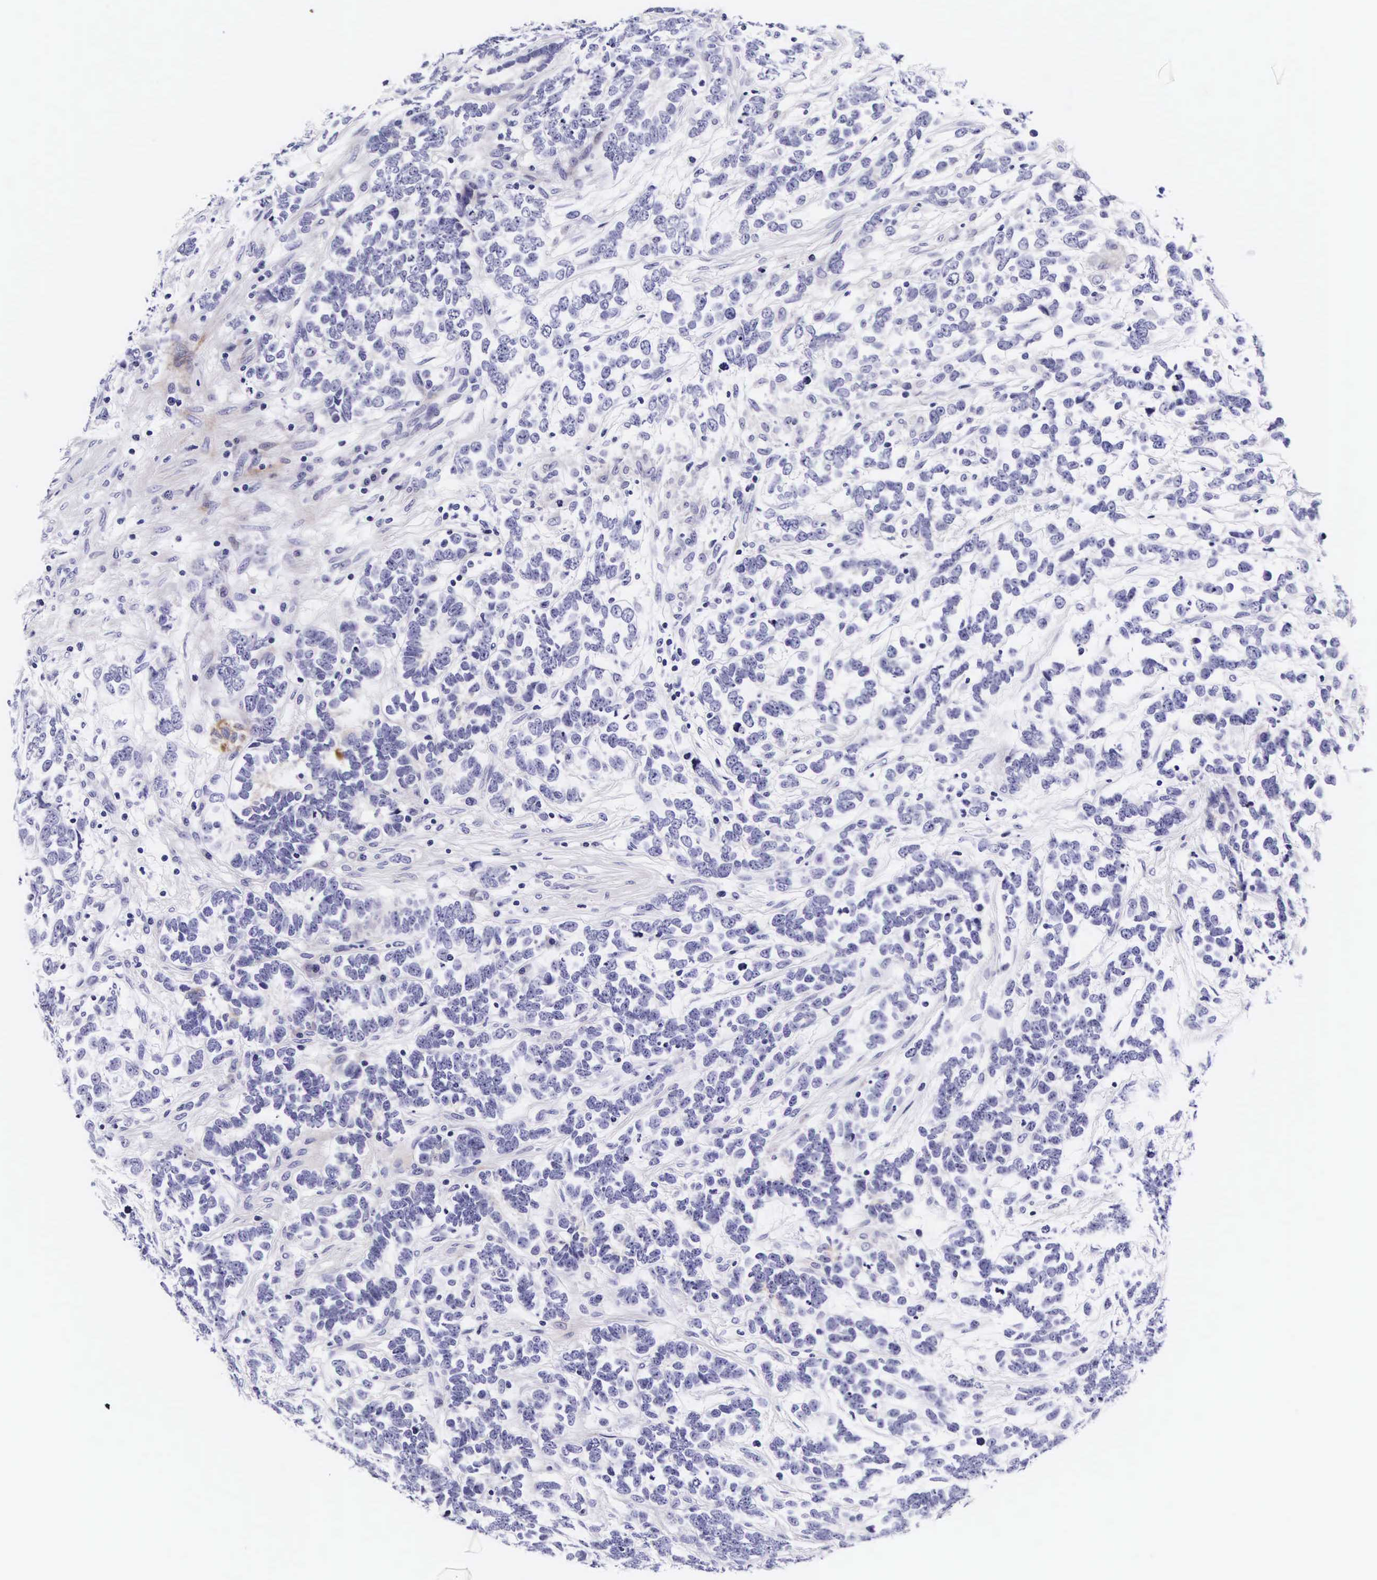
{"staining": {"intensity": "negative", "quantity": "none", "location": "none"}, "tissue": "testis cancer", "cell_type": "Tumor cells", "image_type": "cancer", "snomed": [{"axis": "morphology", "description": "Carcinoma, Embryonal, NOS"}, {"axis": "topography", "description": "Testis"}], "caption": "Micrograph shows no significant protein staining in tumor cells of testis cancer. The staining was performed using DAB to visualize the protein expression in brown, while the nuclei were stained in blue with hematoxylin (Magnification: 20x).", "gene": "UPRT", "patient": {"sex": "male", "age": 26}}